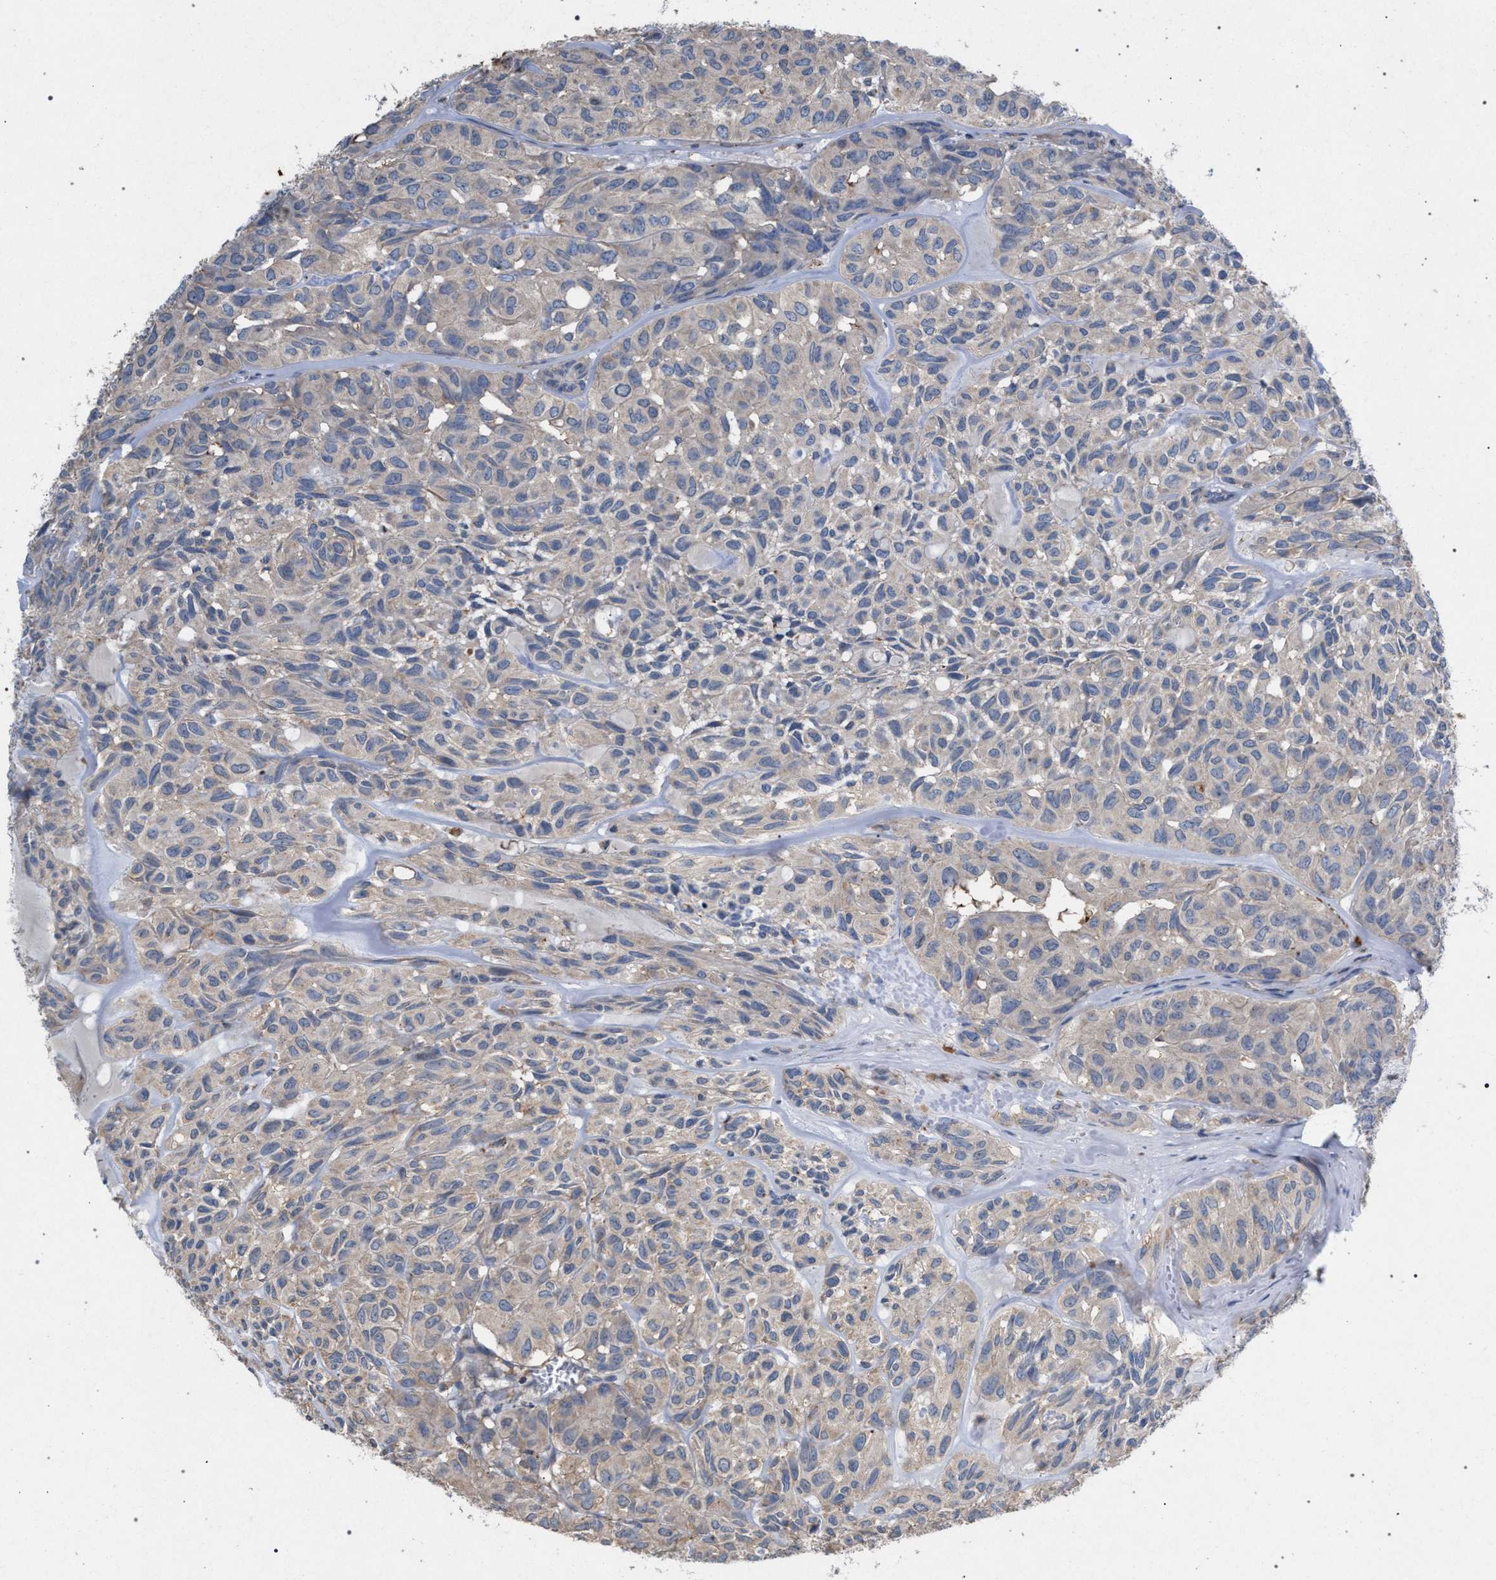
{"staining": {"intensity": "negative", "quantity": "none", "location": "none"}, "tissue": "head and neck cancer", "cell_type": "Tumor cells", "image_type": "cancer", "snomed": [{"axis": "morphology", "description": "Adenocarcinoma, NOS"}, {"axis": "topography", "description": "Salivary gland, NOS"}, {"axis": "topography", "description": "Head-Neck"}], "caption": "An image of human head and neck cancer (adenocarcinoma) is negative for staining in tumor cells. (DAB (3,3'-diaminobenzidine) IHC with hematoxylin counter stain).", "gene": "VPS13A", "patient": {"sex": "female", "age": 76}}